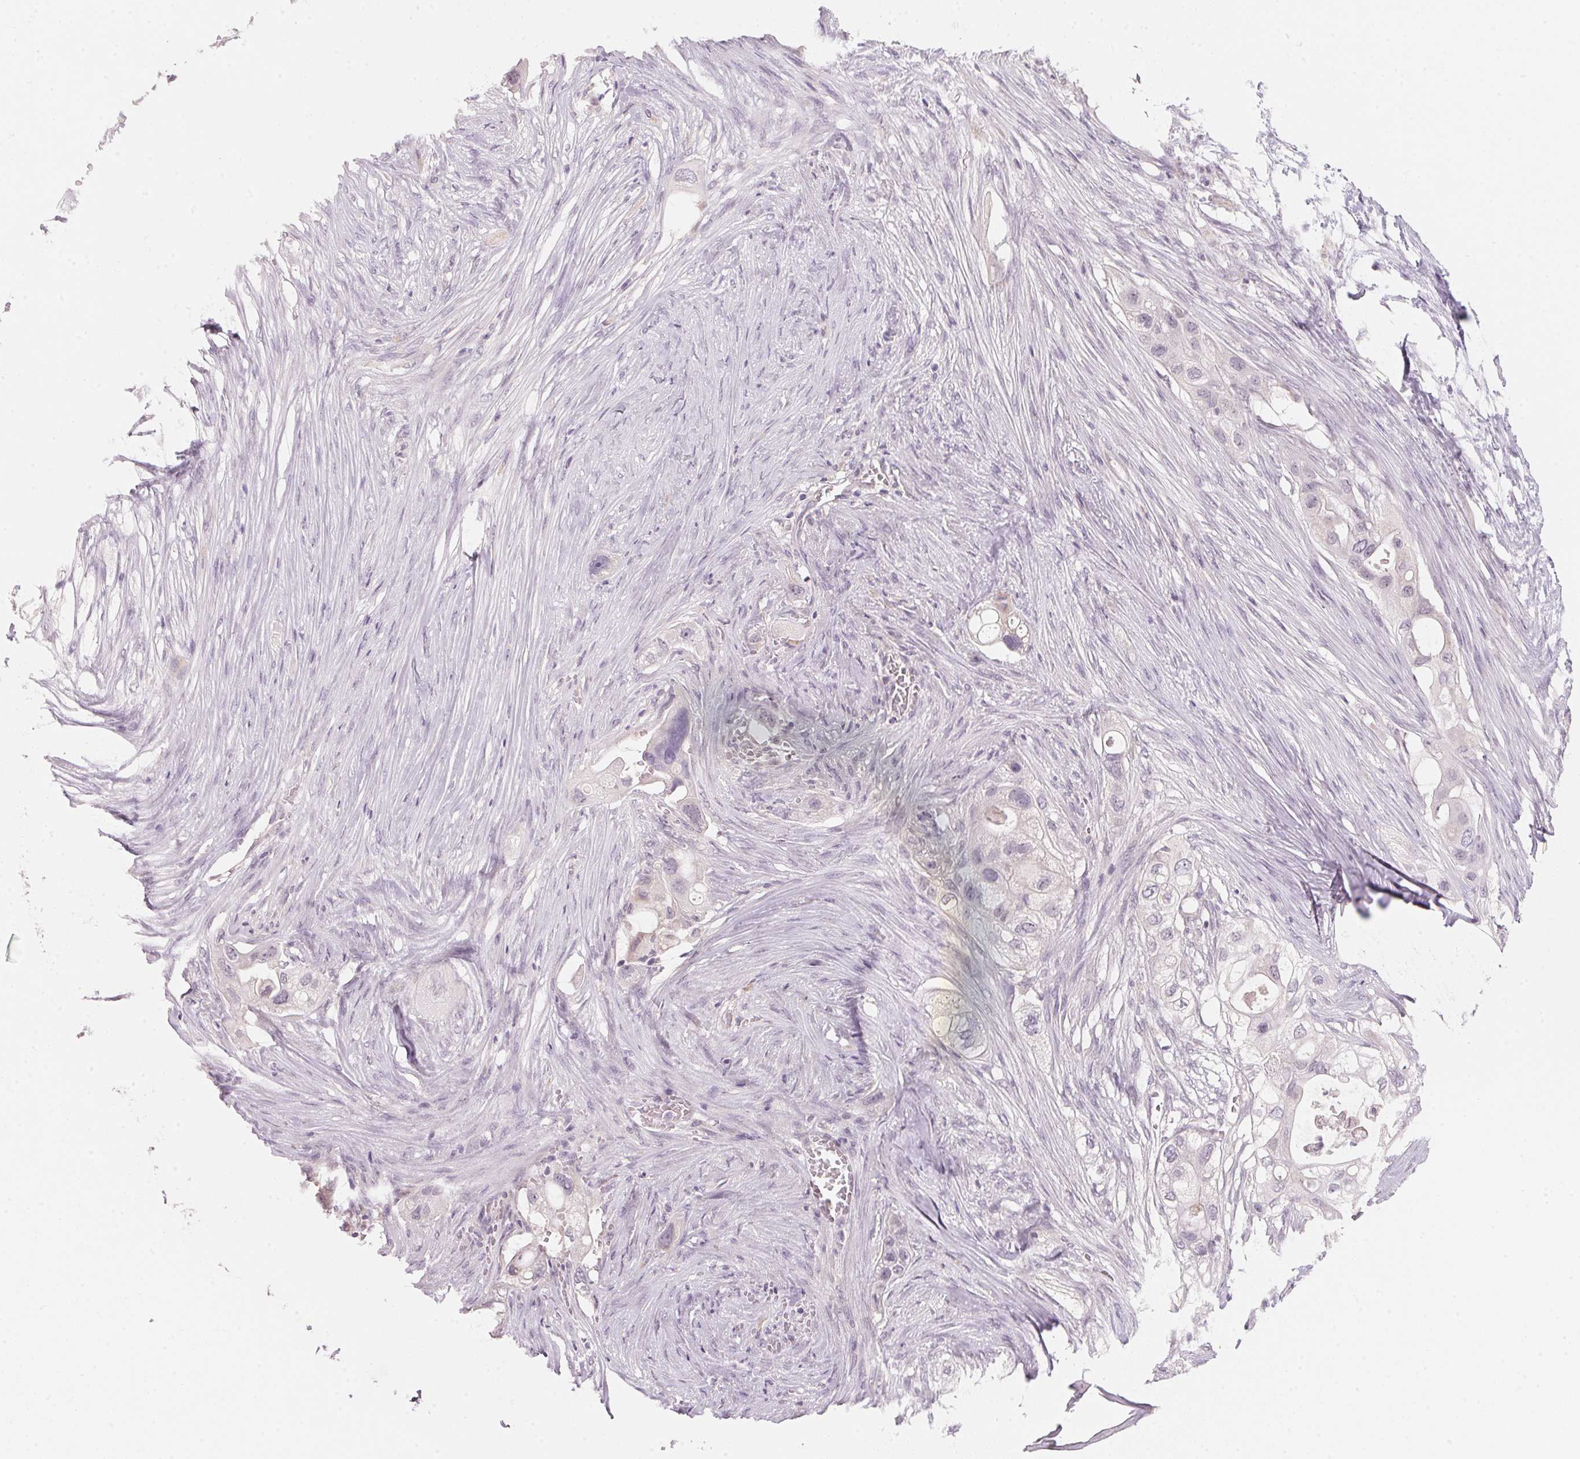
{"staining": {"intensity": "negative", "quantity": "none", "location": "none"}, "tissue": "pancreatic cancer", "cell_type": "Tumor cells", "image_type": "cancer", "snomed": [{"axis": "morphology", "description": "Adenocarcinoma, NOS"}, {"axis": "topography", "description": "Pancreas"}], "caption": "Immunohistochemical staining of human pancreatic cancer (adenocarcinoma) displays no significant expression in tumor cells.", "gene": "ANKRD31", "patient": {"sex": "female", "age": 72}}